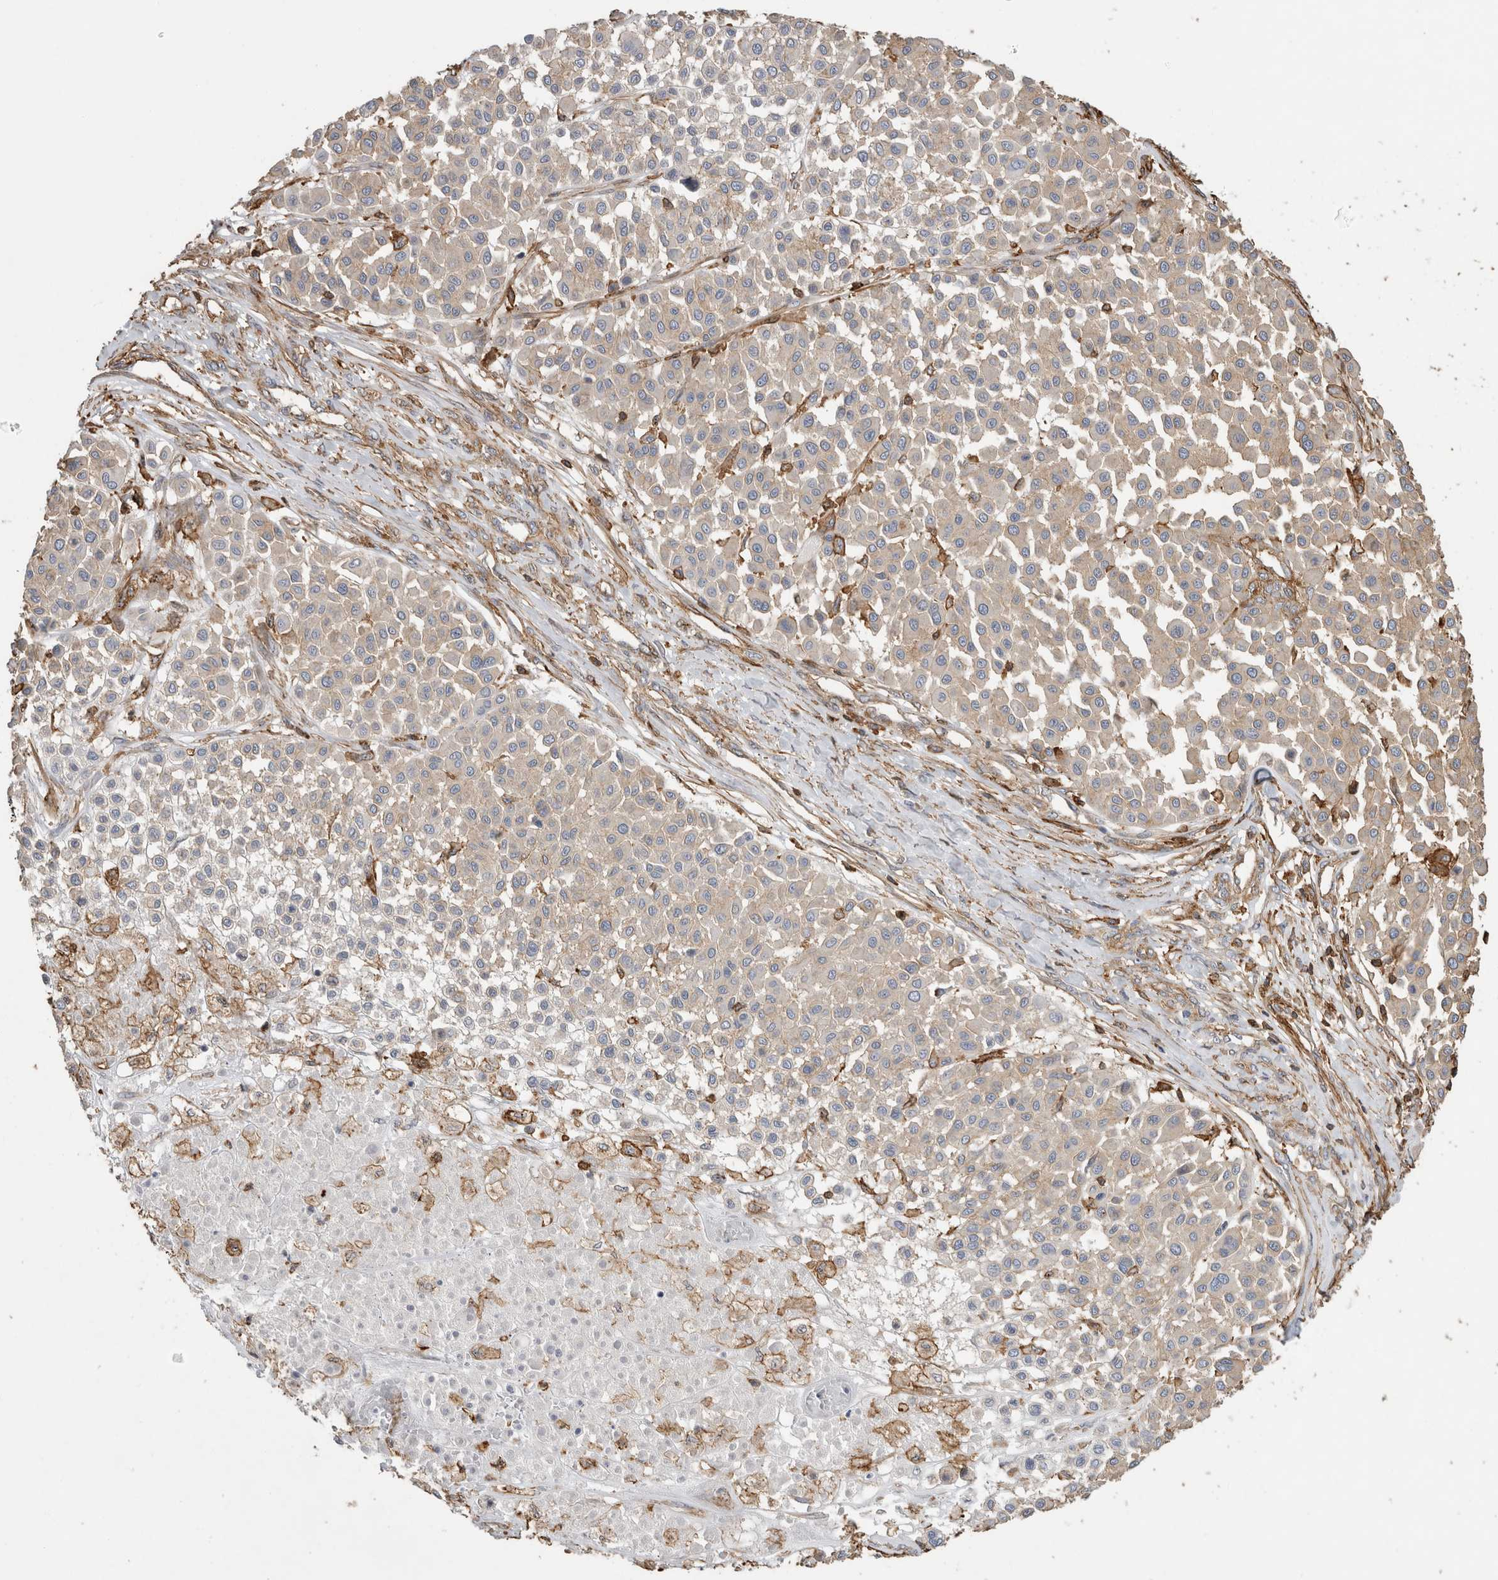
{"staining": {"intensity": "negative", "quantity": "none", "location": "none"}, "tissue": "melanoma", "cell_type": "Tumor cells", "image_type": "cancer", "snomed": [{"axis": "morphology", "description": "Malignant melanoma, Metastatic site"}, {"axis": "topography", "description": "Soft tissue"}], "caption": "DAB (3,3'-diaminobenzidine) immunohistochemical staining of malignant melanoma (metastatic site) exhibits no significant expression in tumor cells. (Immunohistochemistry, brightfield microscopy, high magnification).", "gene": "GPER1", "patient": {"sex": "male", "age": 41}}